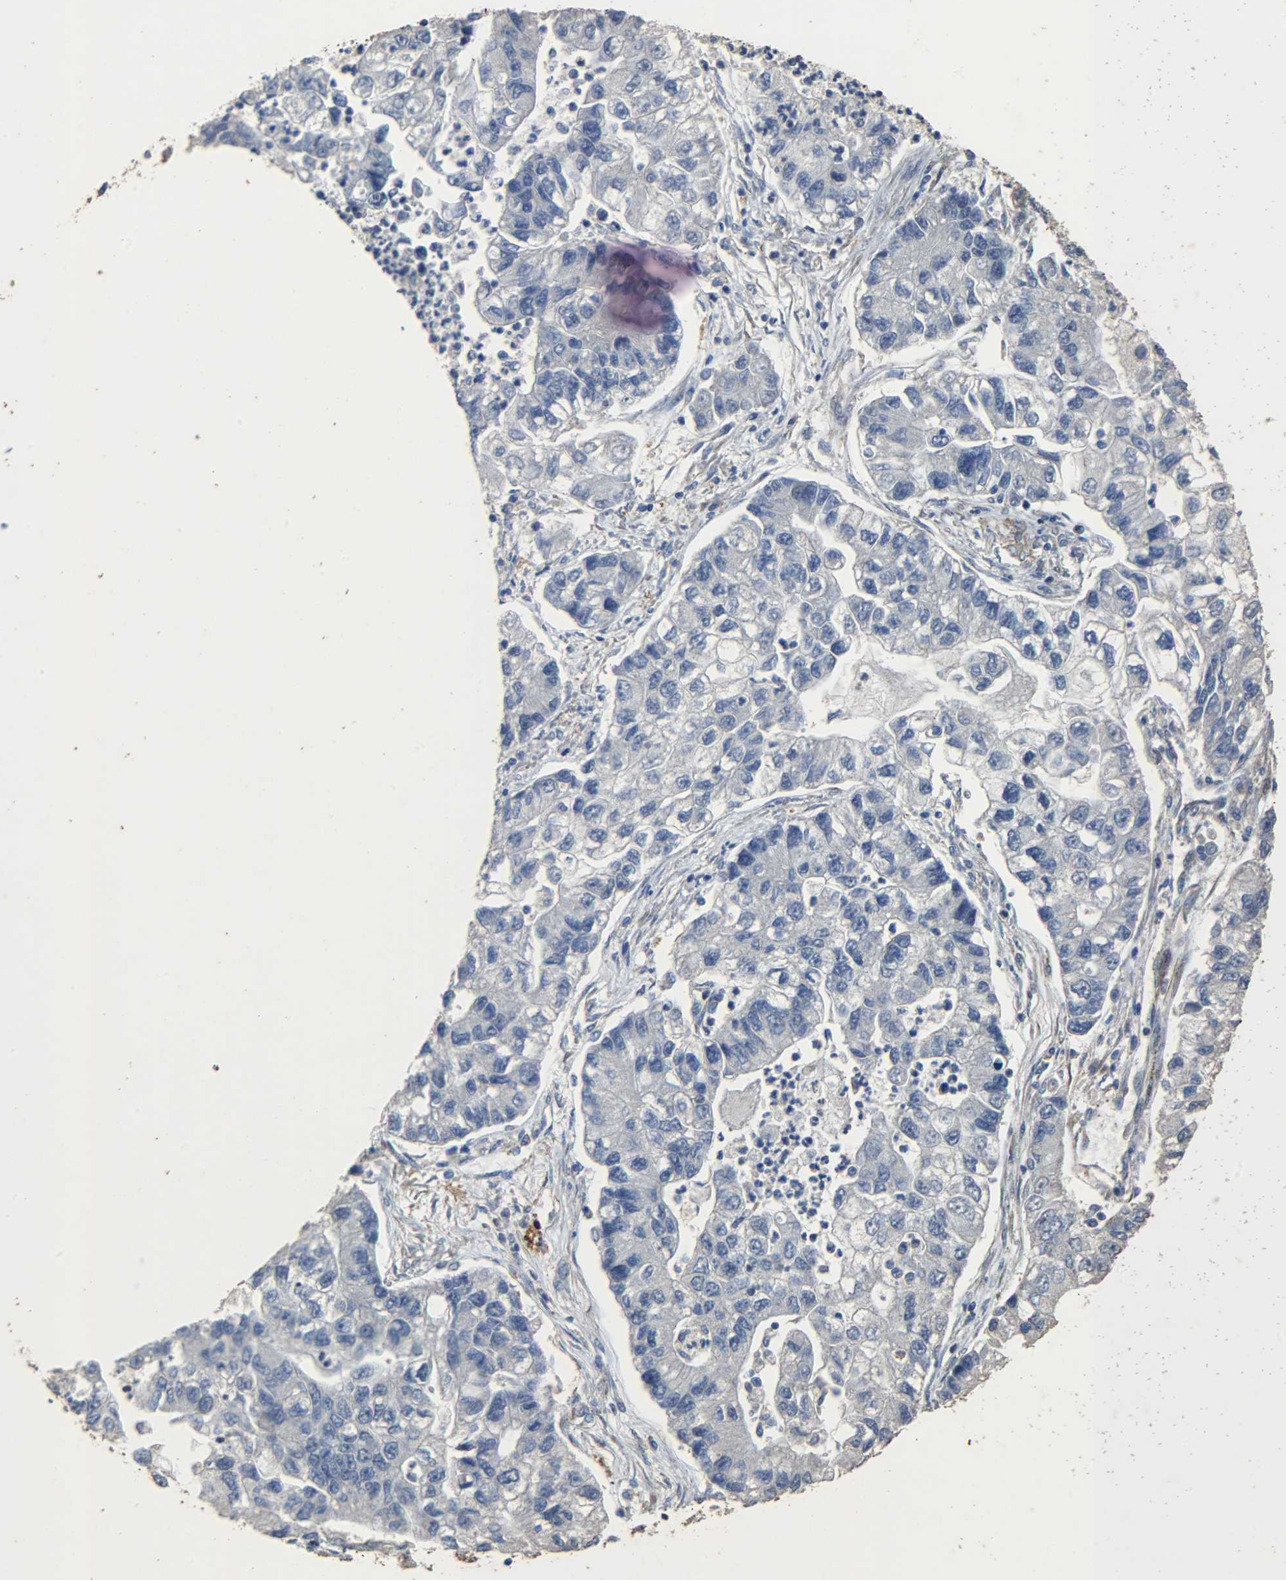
{"staining": {"intensity": "negative", "quantity": "none", "location": "none"}, "tissue": "lung cancer", "cell_type": "Tumor cells", "image_type": "cancer", "snomed": [{"axis": "morphology", "description": "Adenocarcinoma, NOS"}, {"axis": "topography", "description": "Lung"}], "caption": "A micrograph of adenocarcinoma (lung) stained for a protein displays no brown staining in tumor cells.", "gene": "TPM4", "patient": {"sex": "female", "age": 51}}